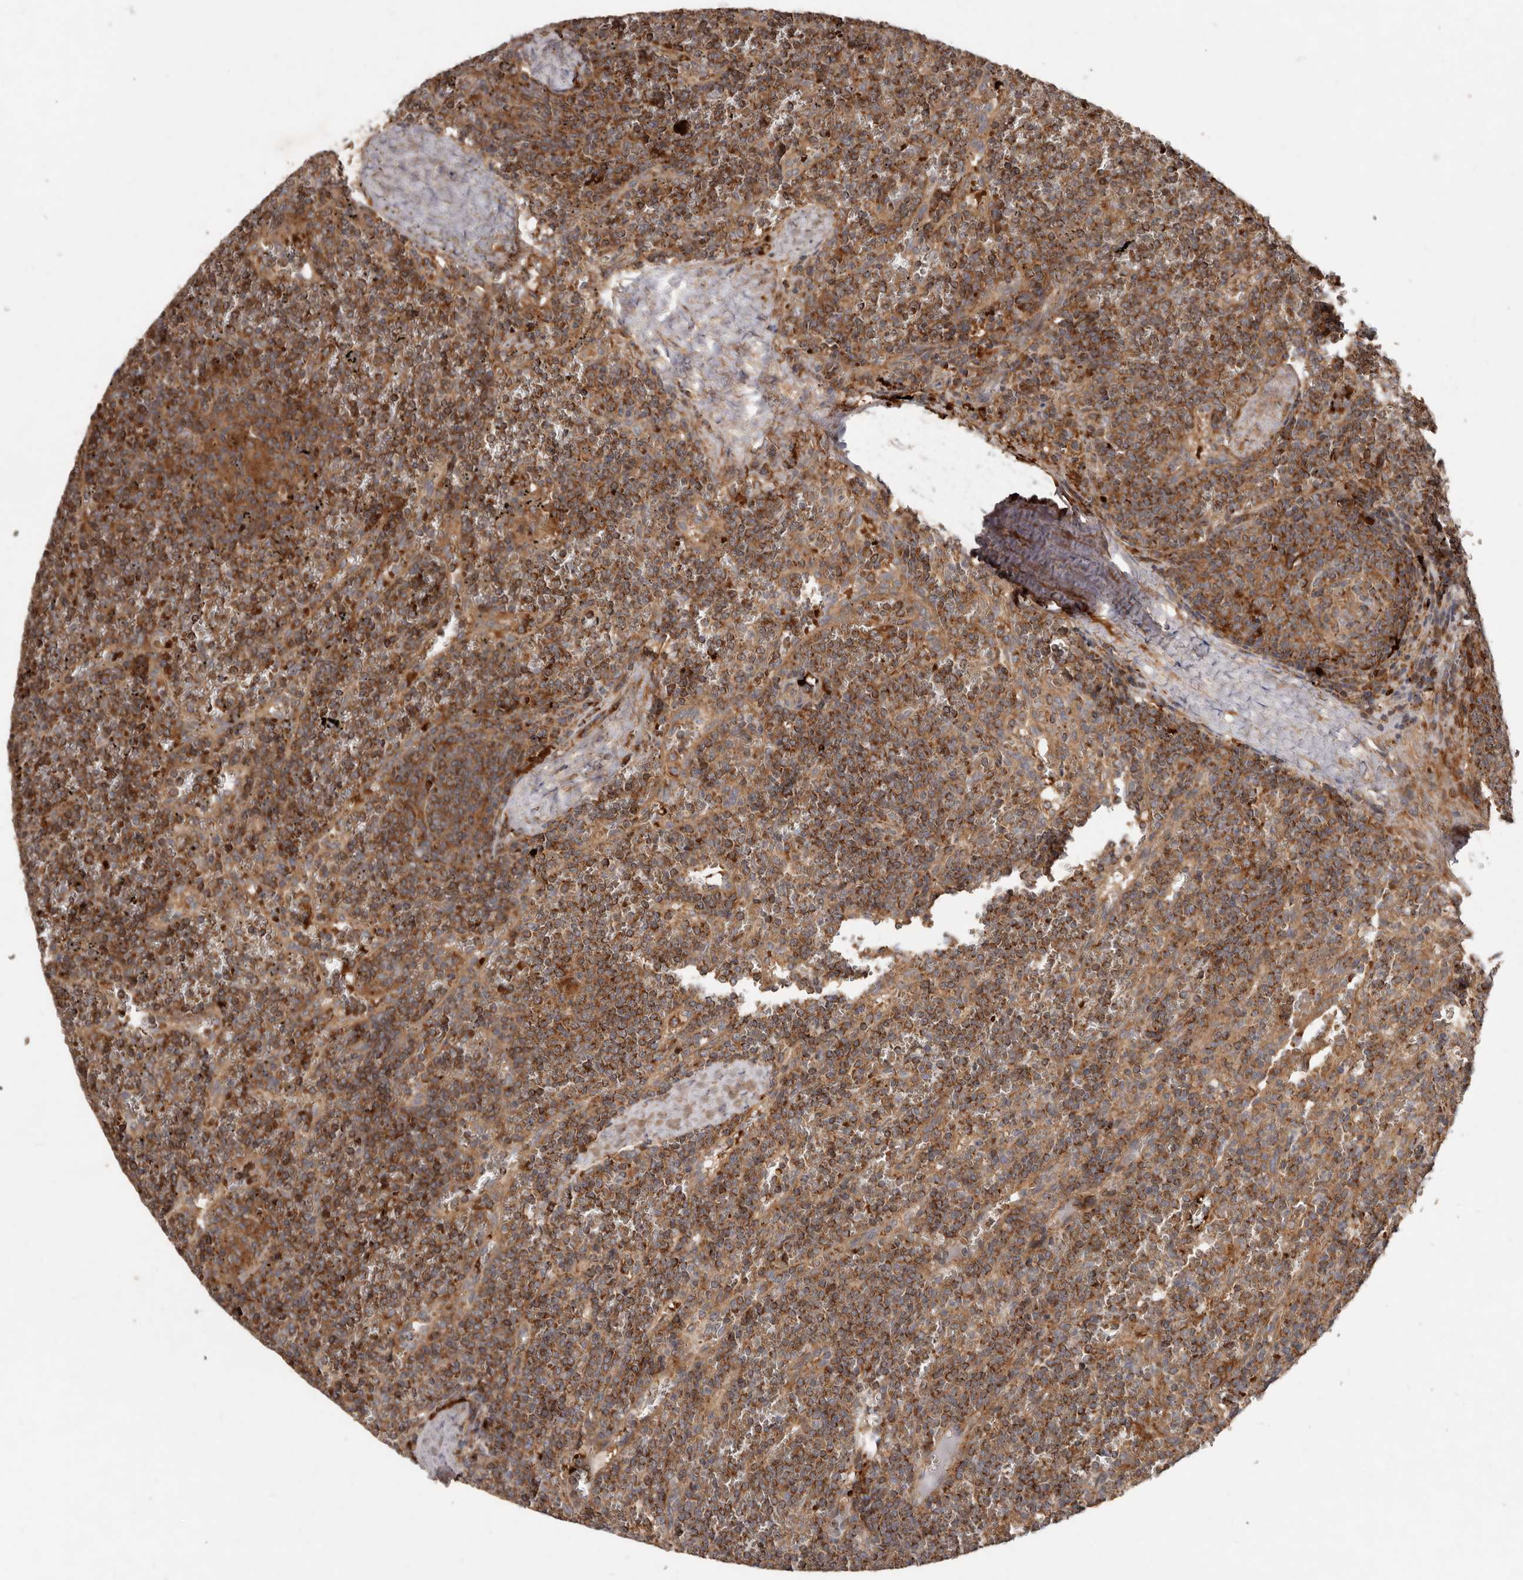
{"staining": {"intensity": "moderate", "quantity": ">75%", "location": "cytoplasmic/membranous"}, "tissue": "lymphoma", "cell_type": "Tumor cells", "image_type": "cancer", "snomed": [{"axis": "morphology", "description": "Malignant lymphoma, non-Hodgkin's type, Low grade"}, {"axis": "topography", "description": "Spleen"}], "caption": "Tumor cells reveal medium levels of moderate cytoplasmic/membranous staining in about >75% of cells in human lymphoma.", "gene": "GOT1L1", "patient": {"sex": "female", "age": 19}}